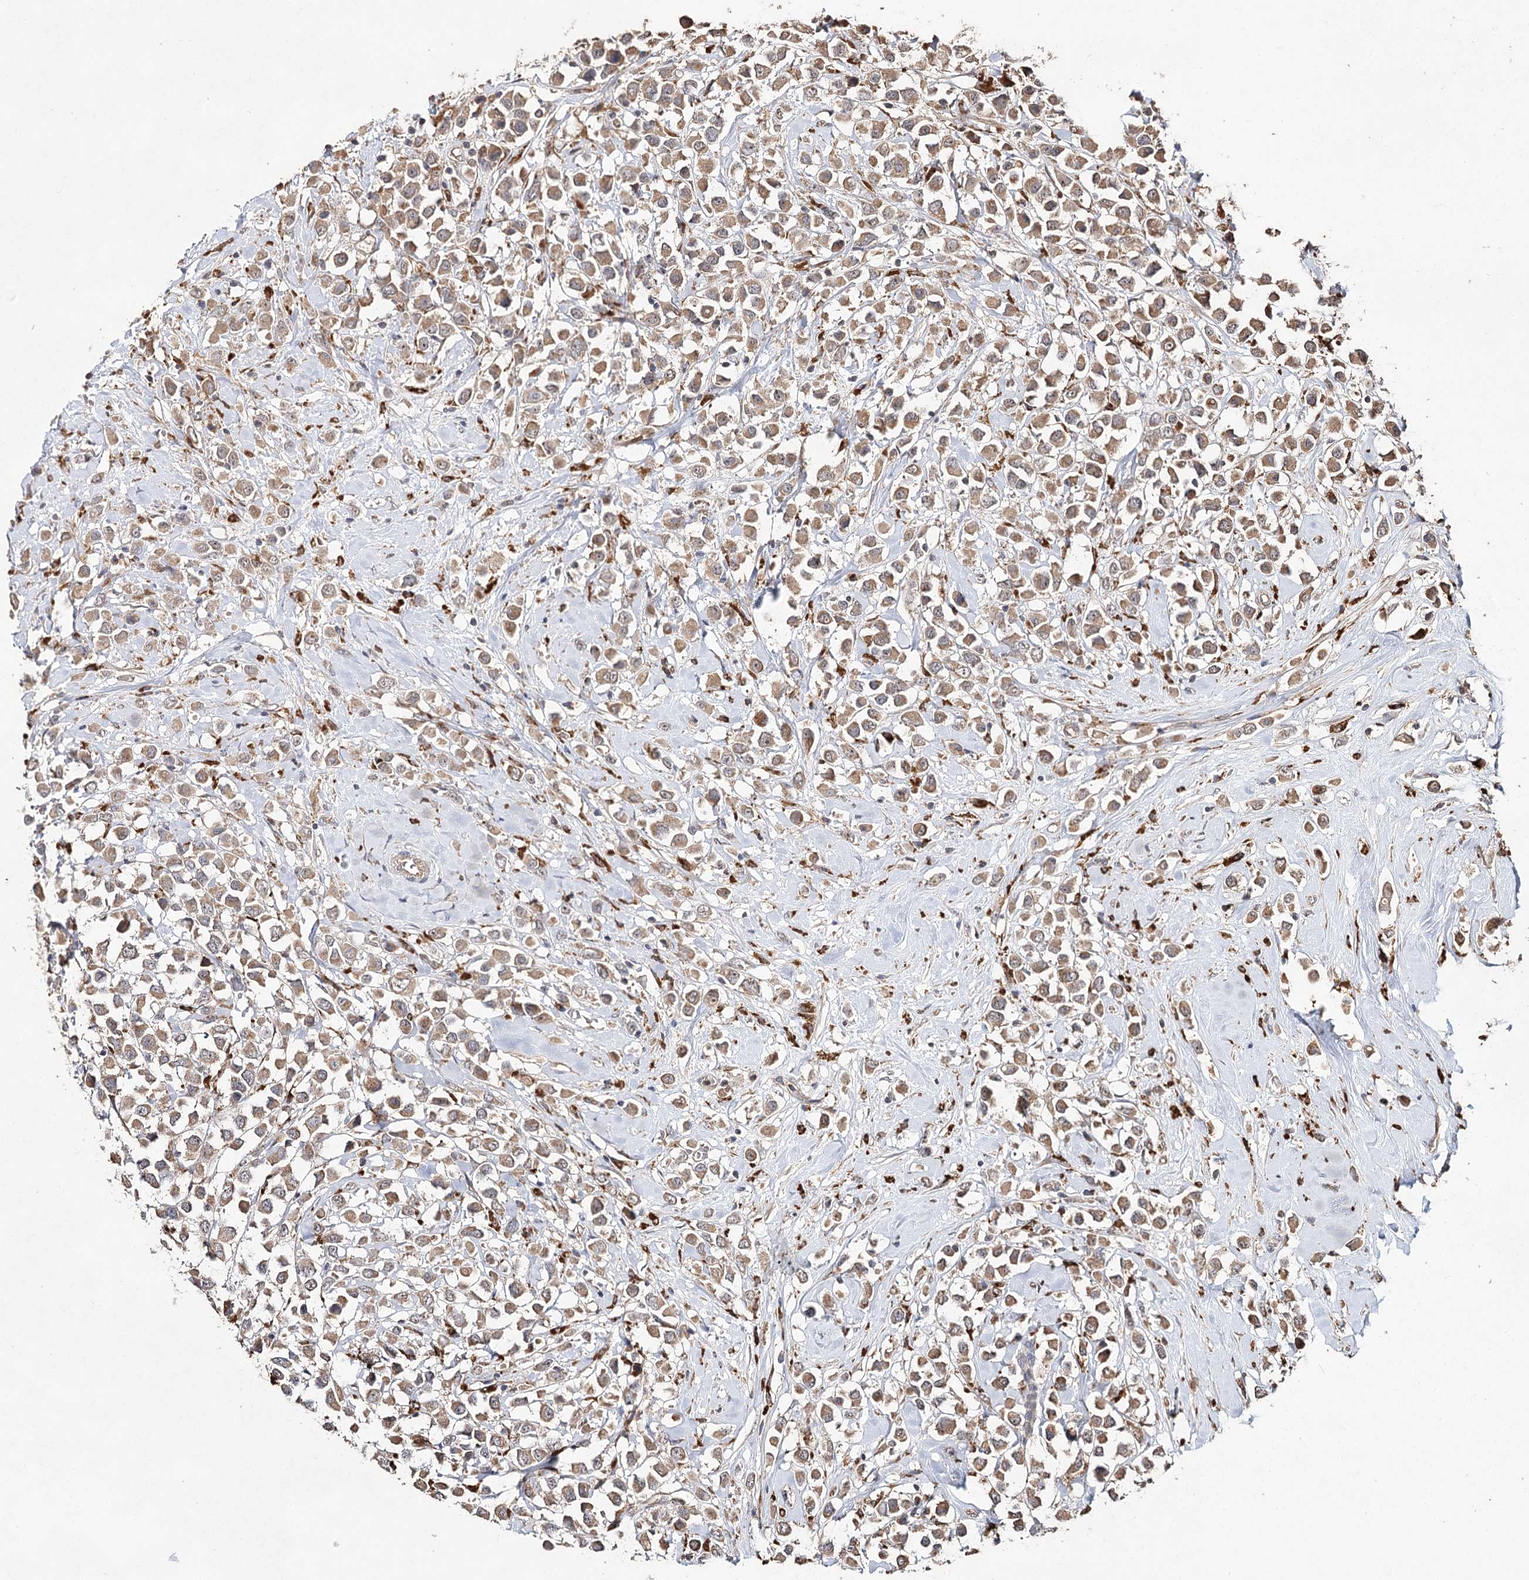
{"staining": {"intensity": "moderate", "quantity": ">75%", "location": "cytoplasmic/membranous"}, "tissue": "breast cancer", "cell_type": "Tumor cells", "image_type": "cancer", "snomed": [{"axis": "morphology", "description": "Duct carcinoma"}, {"axis": "topography", "description": "Breast"}], "caption": "Moderate cytoplasmic/membranous positivity is appreciated in about >75% of tumor cells in breast cancer.", "gene": "DMXL1", "patient": {"sex": "female", "age": 61}}